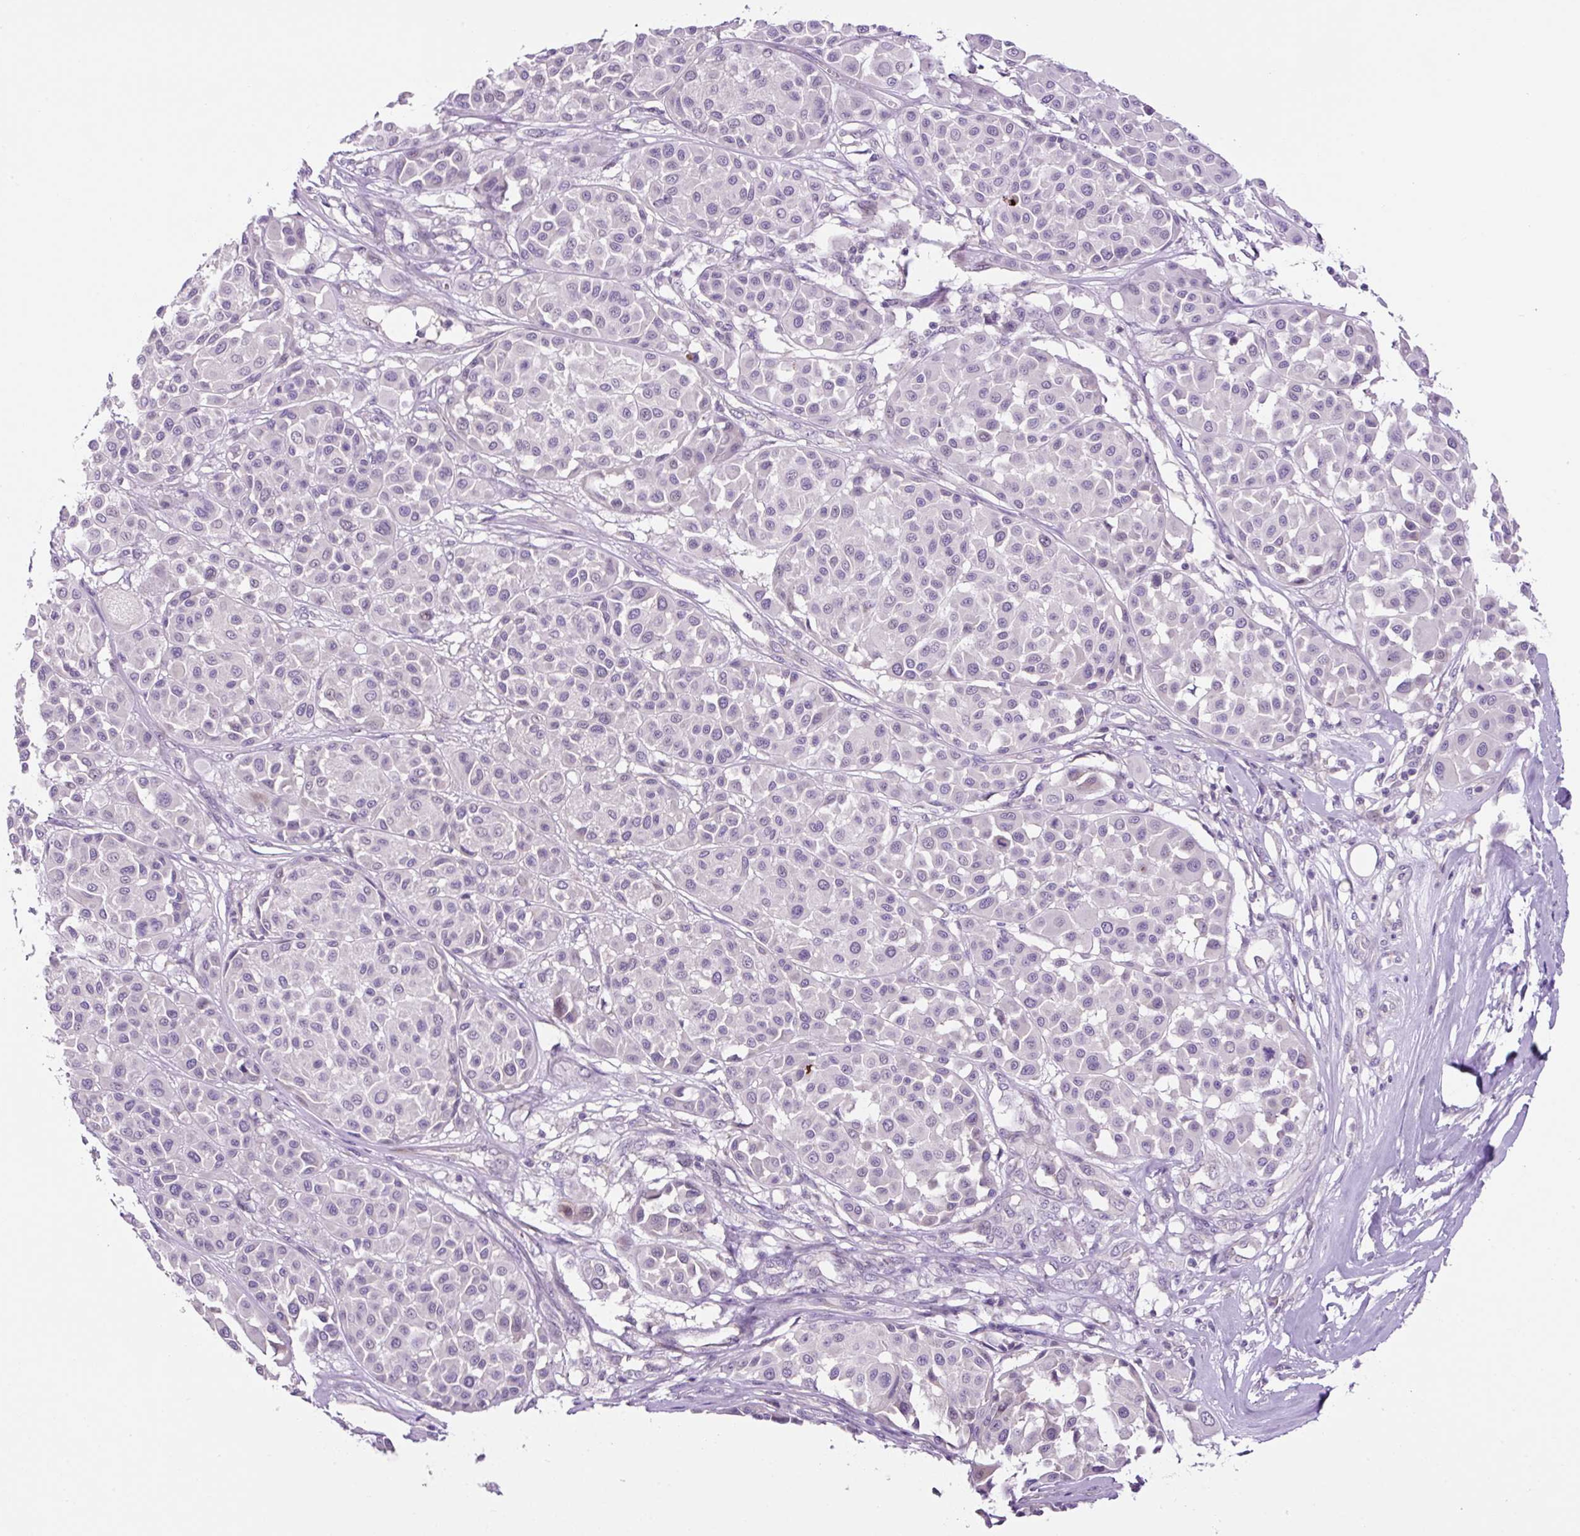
{"staining": {"intensity": "negative", "quantity": "none", "location": "none"}, "tissue": "melanoma", "cell_type": "Tumor cells", "image_type": "cancer", "snomed": [{"axis": "morphology", "description": "Malignant melanoma, Metastatic site"}, {"axis": "topography", "description": "Soft tissue"}], "caption": "Immunohistochemistry (IHC) micrograph of neoplastic tissue: malignant melanoma (metastatic site) stained with DAB reveals no significant protein expression in tumor cells. The staining is performed using DAB brown chromogen with nuclei counter-stained in using hematoxylin.", "gene": "OGDHL", "patient": {"sex": "male", "age": 41}}